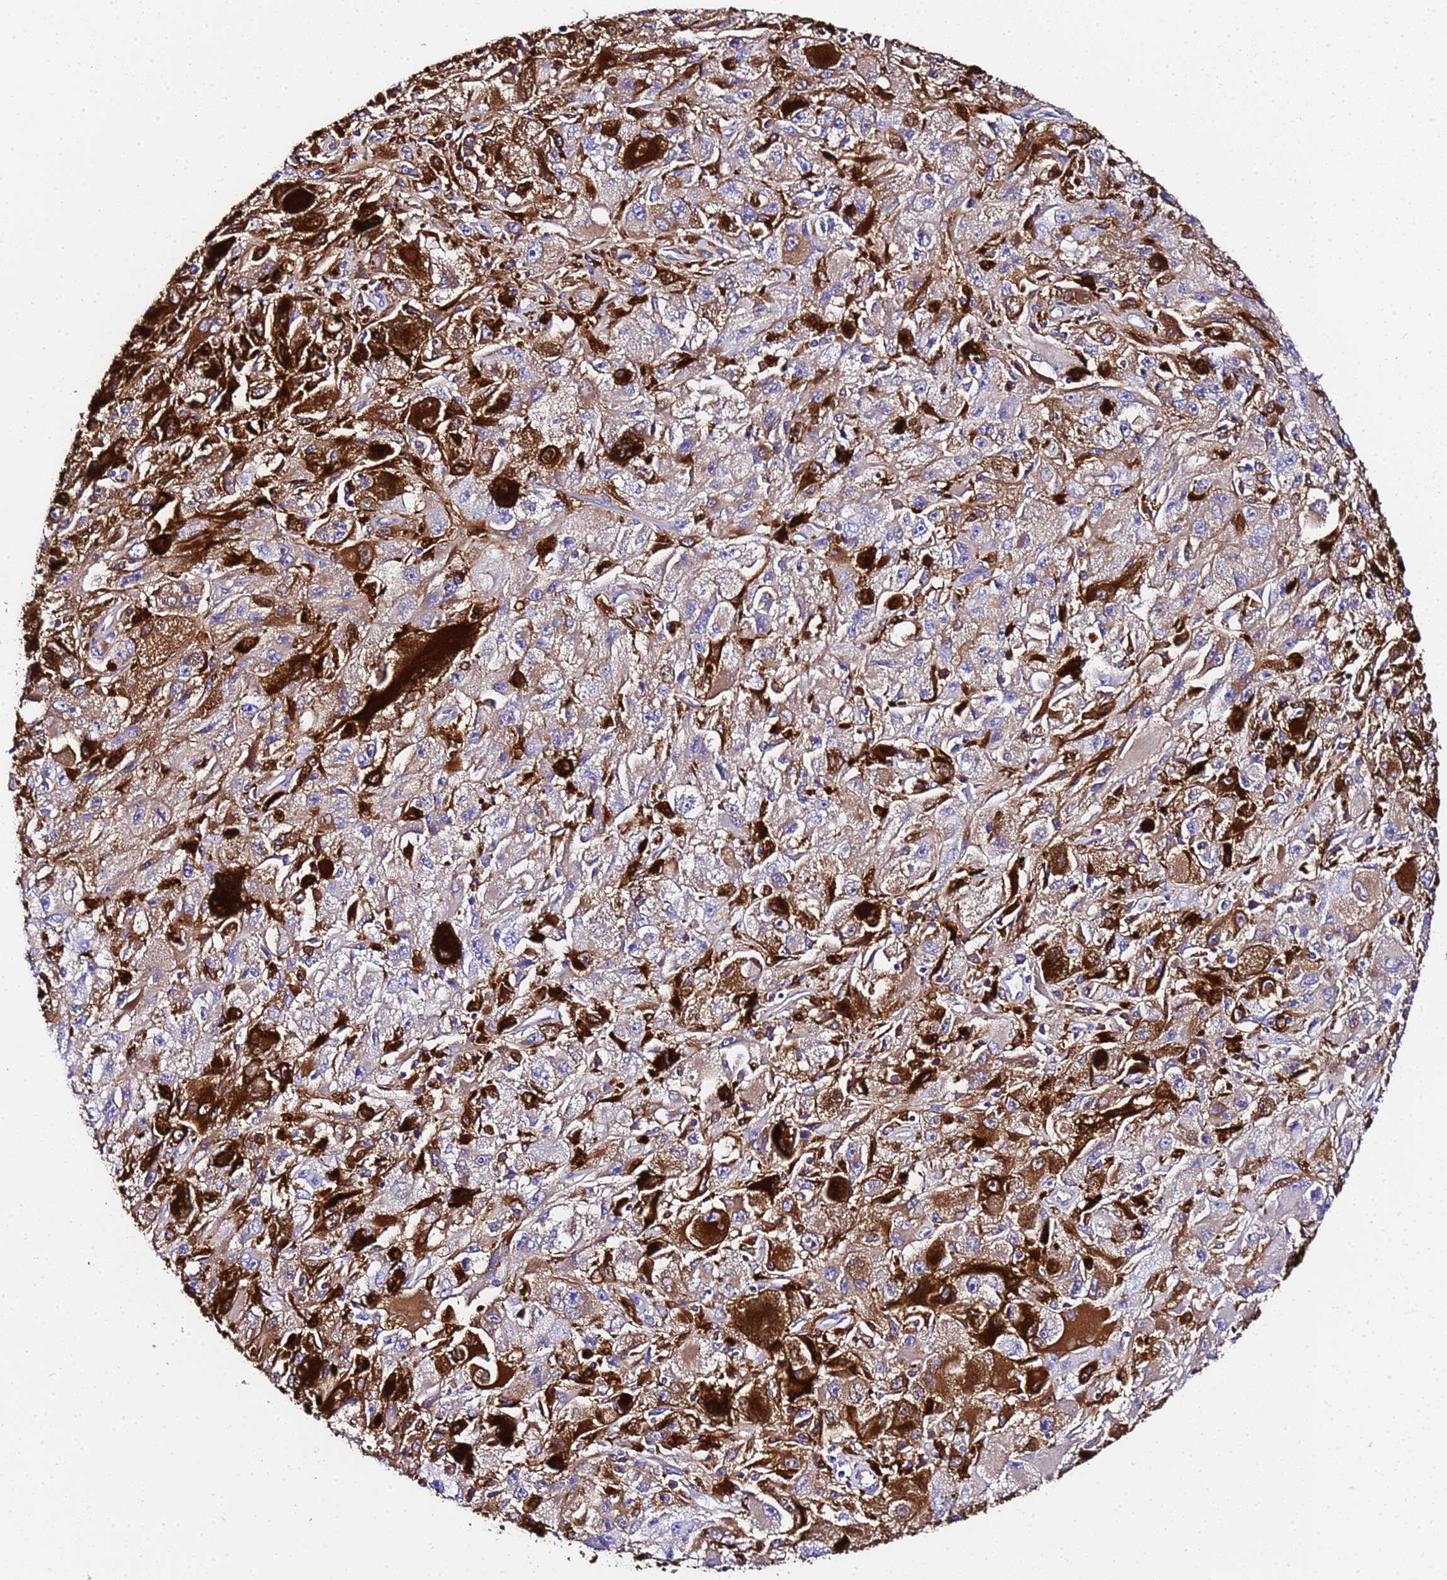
{"staining": {"intensity": "strong", "quantity": "25%-75%", "location": "cytoplasmic/membranous"}, "tissue": "melanoma", "cell_type": "Tumor cells", "image_type": "cancer", "snomed": [{"axis": "morphology", "description": "Malignant melanoma, Metastatic site"}, {"axis": "topography", "description": "Skin"}], "caption": "A brown stain highlights strong cytoplasmic/membranous positivity of a protein in melanoma tumor cells.", "gene": "FTL", "patient": {"sex": "male", "age": 53}}